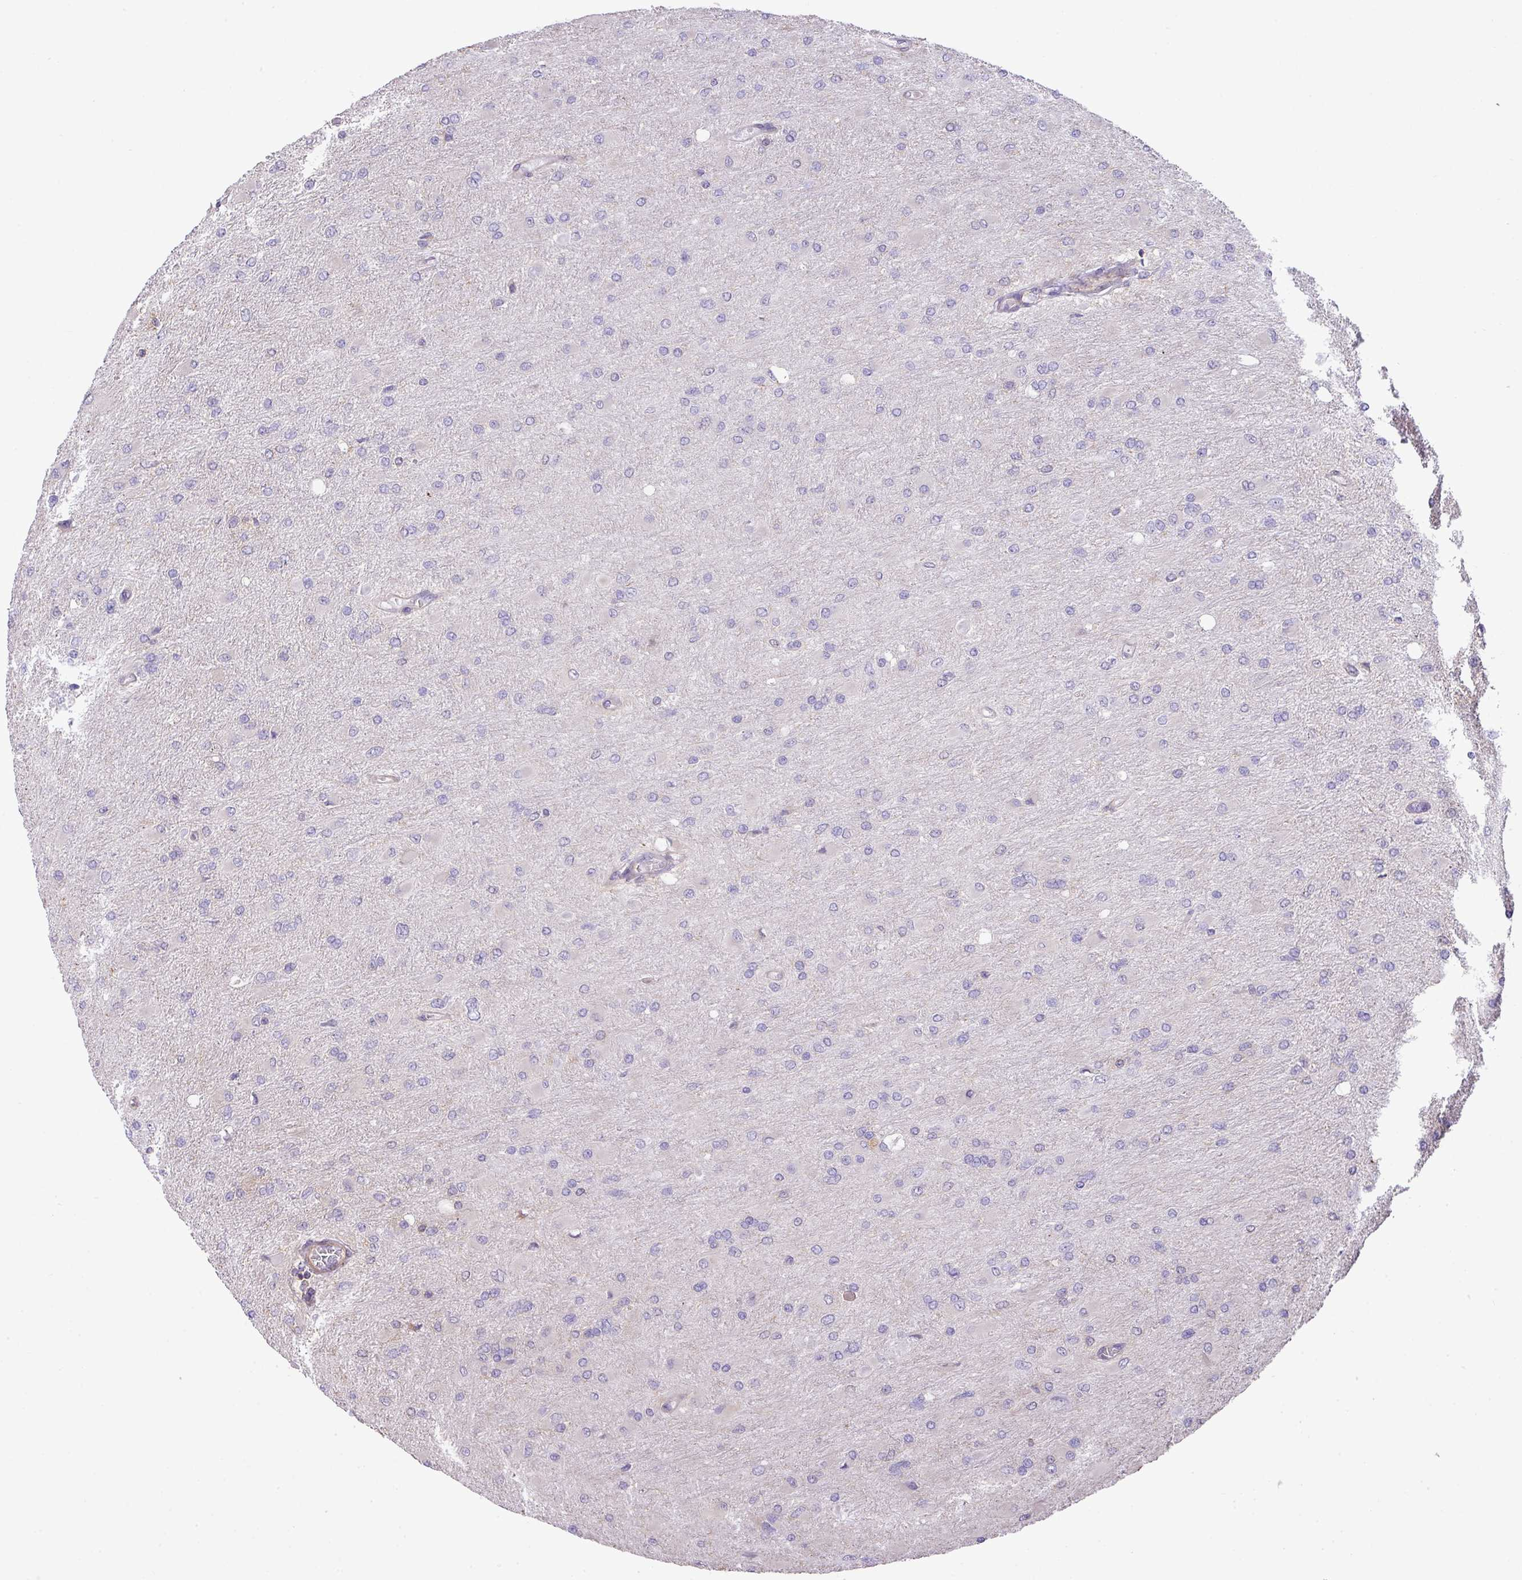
{"staining": {"intensity": "negative", "quantity": "none", "location": "none"}, "tissue": "glioma", "cell_type": "Tumor cells", "image_type": "cancer", "snomed": [{"axis": "morphology", "description": "Glioma, malignant, High grade"}, {"axis": "topography", "description": "Cerebral cortex"}], "caption": "The histopathology image displays no significant expression in tumor cells of glioma.", "gene": "LRRC41", "patient": {"sex": "female", "age": 36}}